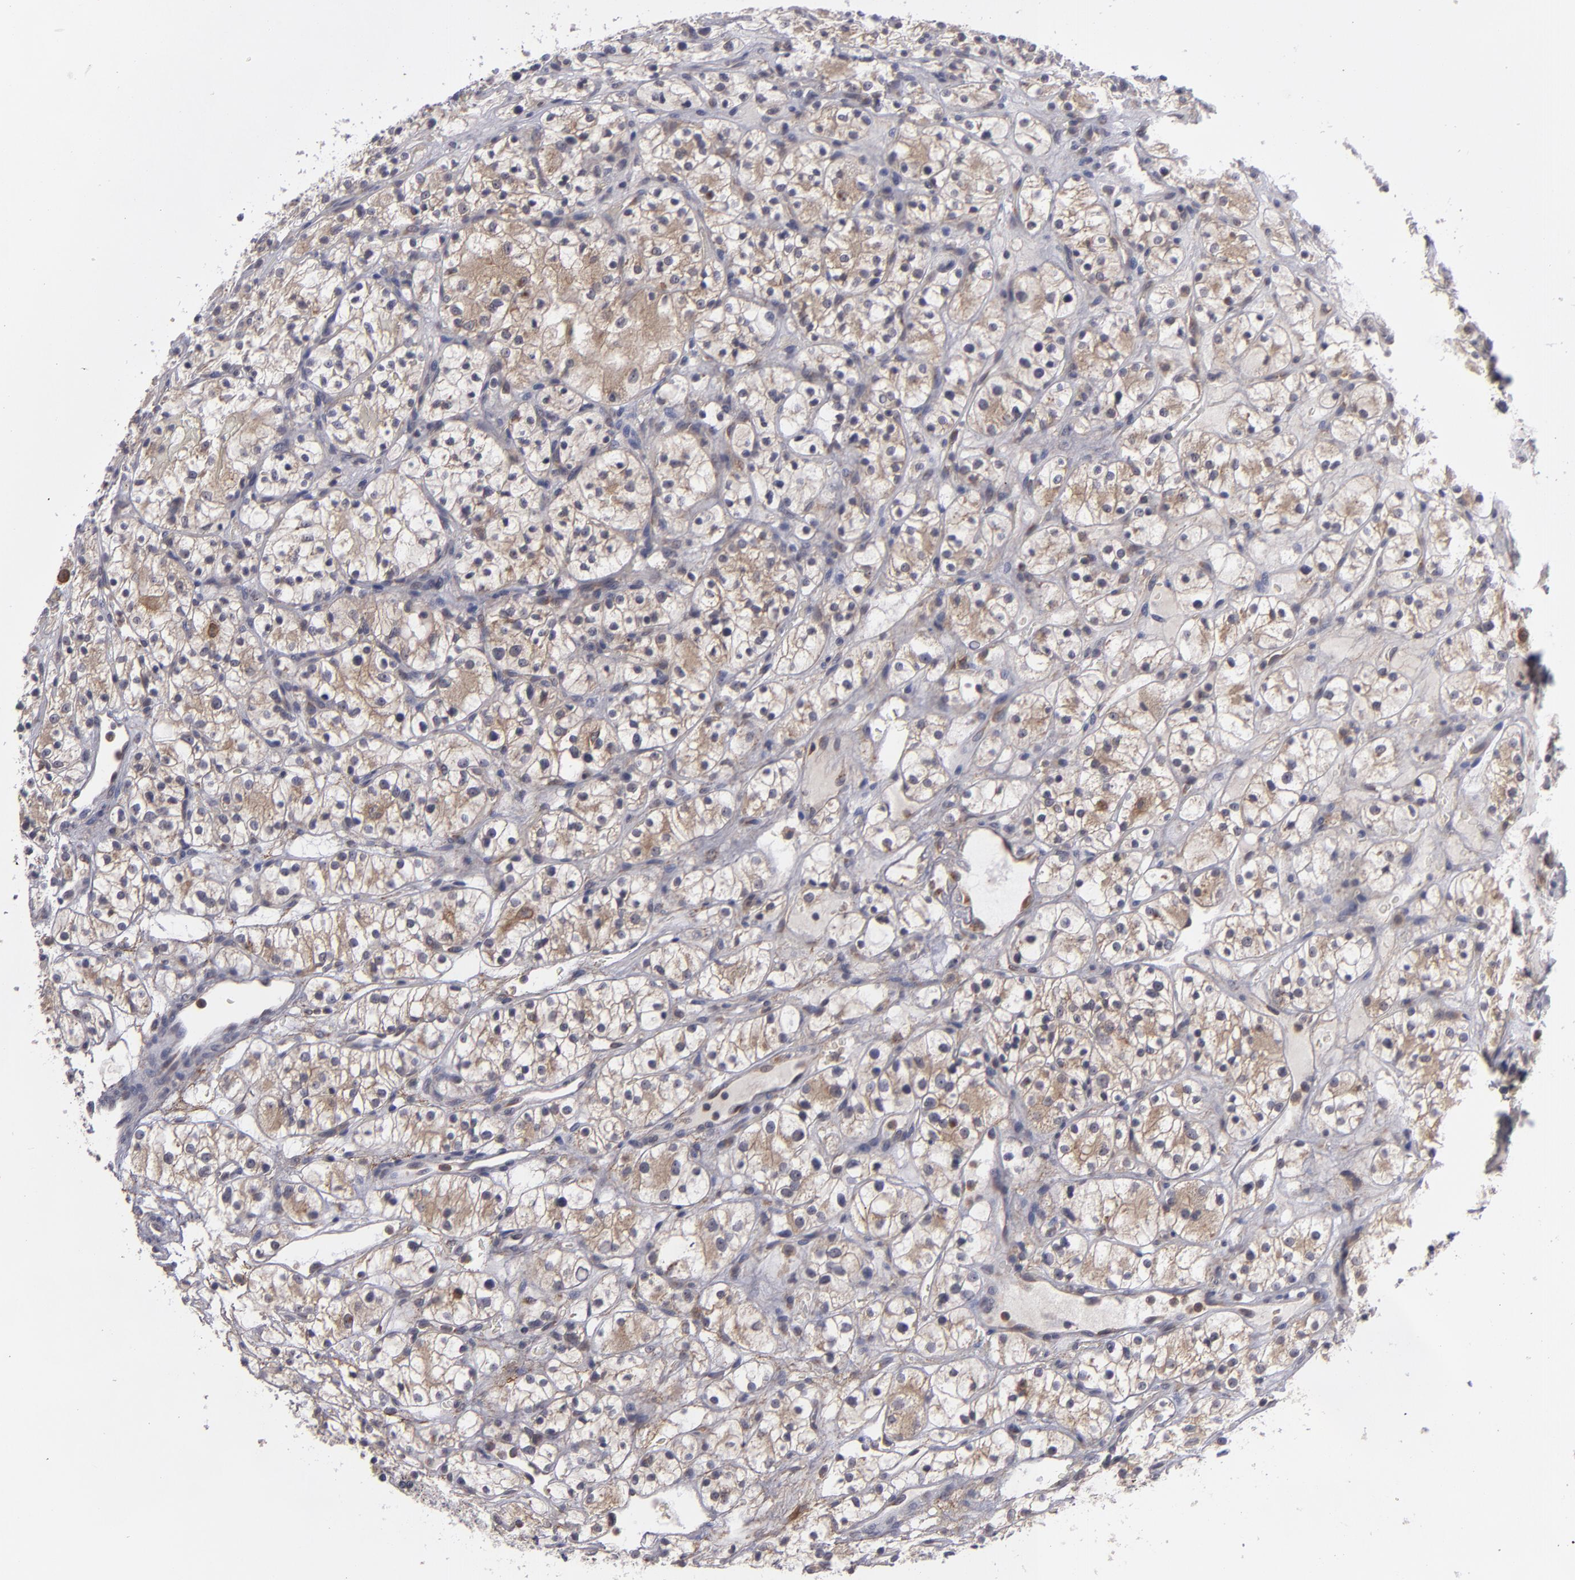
{"staining": {"intensity": "weak", "quantity": "<25%", "location": "cytoplasmic/membranous"}, "tissue": "renal cancer", "cell_type": "Tumor cells", "image_type": "cancer", "snomed": [{"axis": "morphology", "description": "Adenocarcinoma, NOS"}, {"axis": "topography", "description": "Kidney"}], "caption": "The photomicrograph displays no staining of tumor cells in renal cancer.", "gene": "BMP6", "patient": {"sex": "female", "age": 60}}